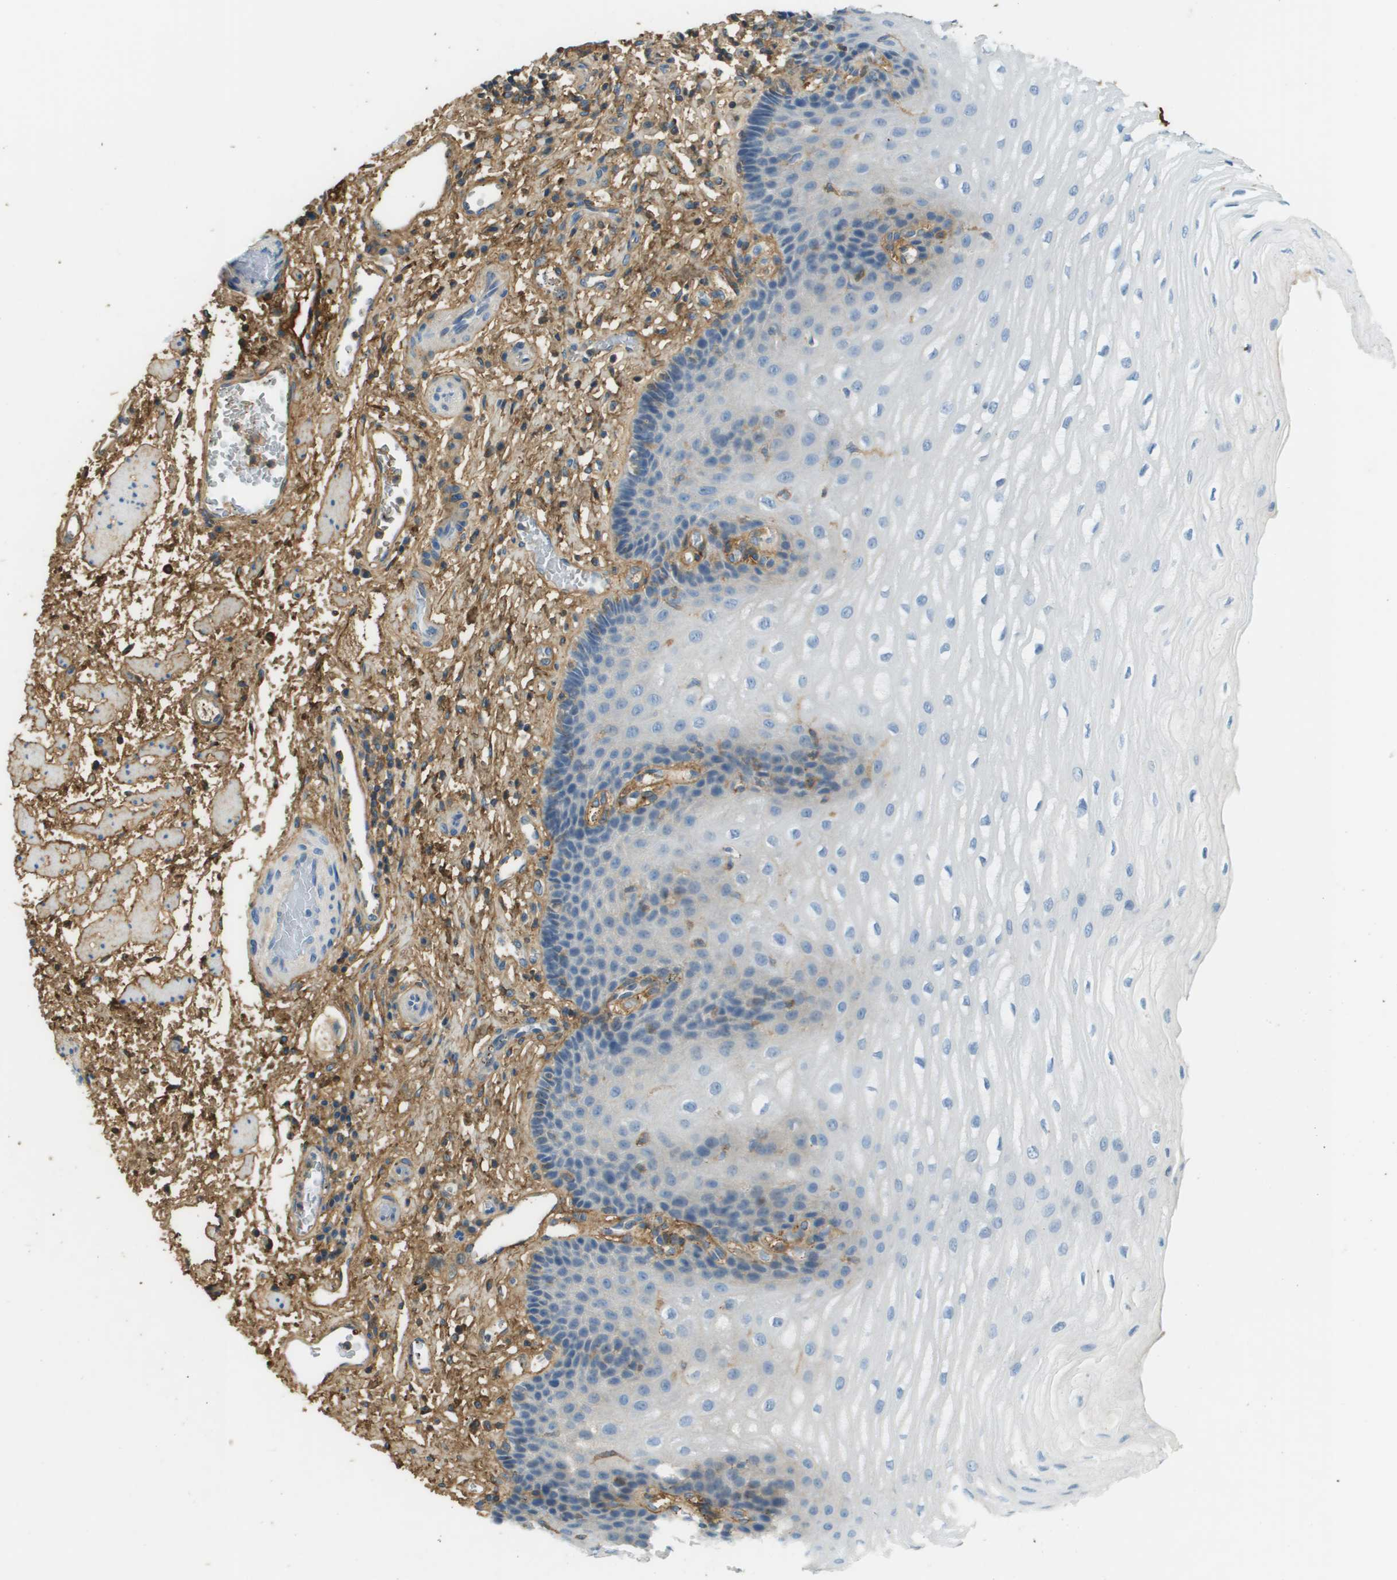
{"staining": {"intensity": "moderate", "quantity": "<25%", "location": "cytoplasmic/membranous"}, "tissue": "esophagus", "cell_type": "Squamous epithelial cells", "image_type": "normal", "snomed": [{"axis": "morphology", "description": "Normal tissue, NOS"}, {"axis": "topography", "description": "Esophagus"}], "caption": "A micrograph showing moderate cytoplasmic/membranous expression in approximately <25% of squamous epithelial cells in benign esophagus, as visualized by brown immunohistochemical staining.", "gene": "DCN", "patient": {"sex": "male", "age": 54}}